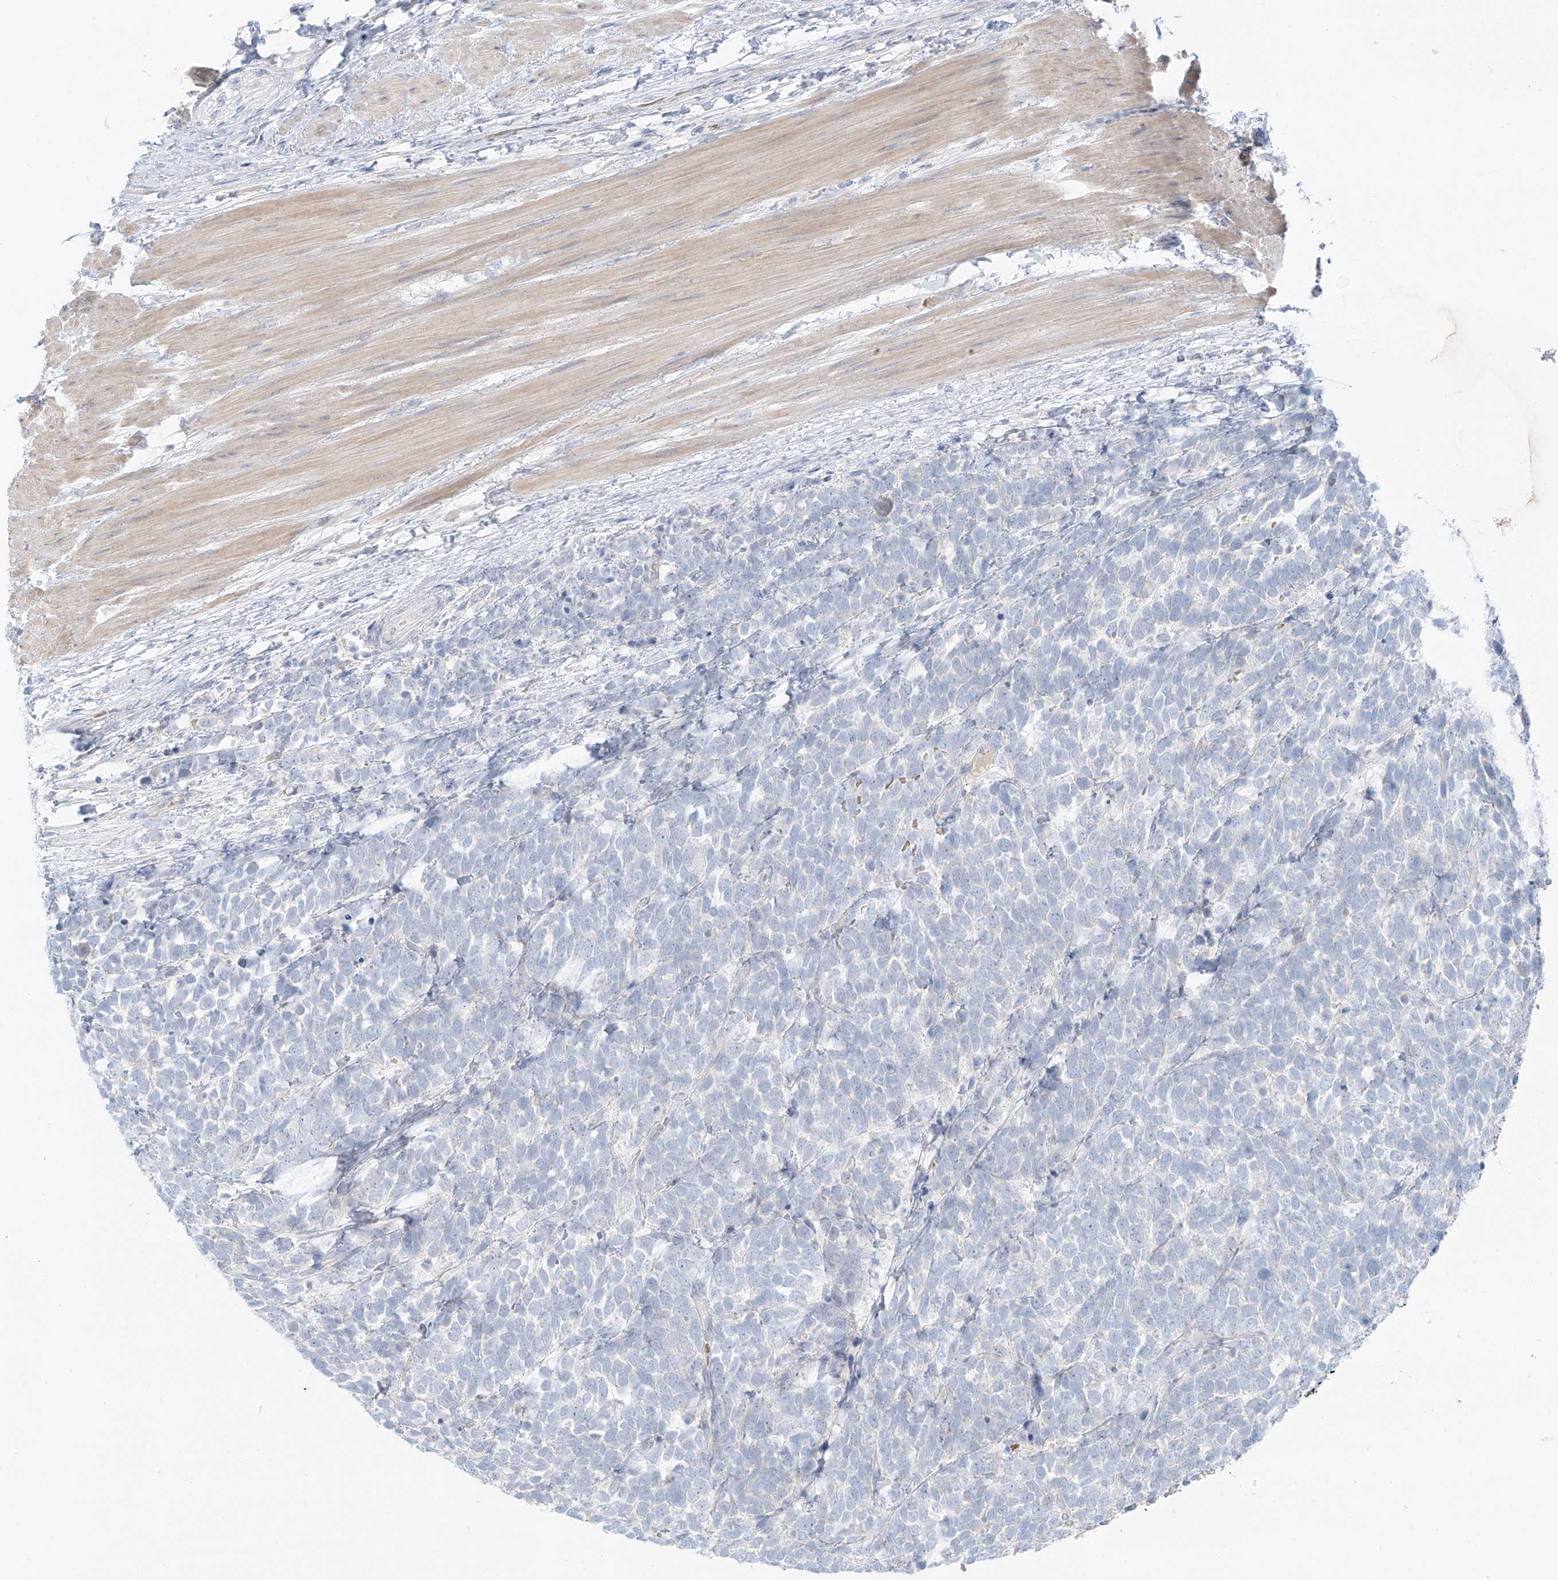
{"staining": {"intensity": "negative", "quantity": "none", "location": "none"}, "tissue": "urothelial cancer", "cell_type": "Tumor cells", "image_type": "cancer", "snomed": [{"axis": "morphology", "description": "Urothelial carcinoma, High grade"}, {"axis": "topography", "description": "Urinary bladder"}], "caption": "A histopathology image of human urothelial cancer is negative for staining in tumor cells. (Stains: DAB (3,3'-diaminobenzidine) immunohistochemistry with hematoxylin counter stain, Microscopy: brightfield microscopy at high magnification).", "gene": "PGC", "patient": {"sex": "female", "age": 82}}